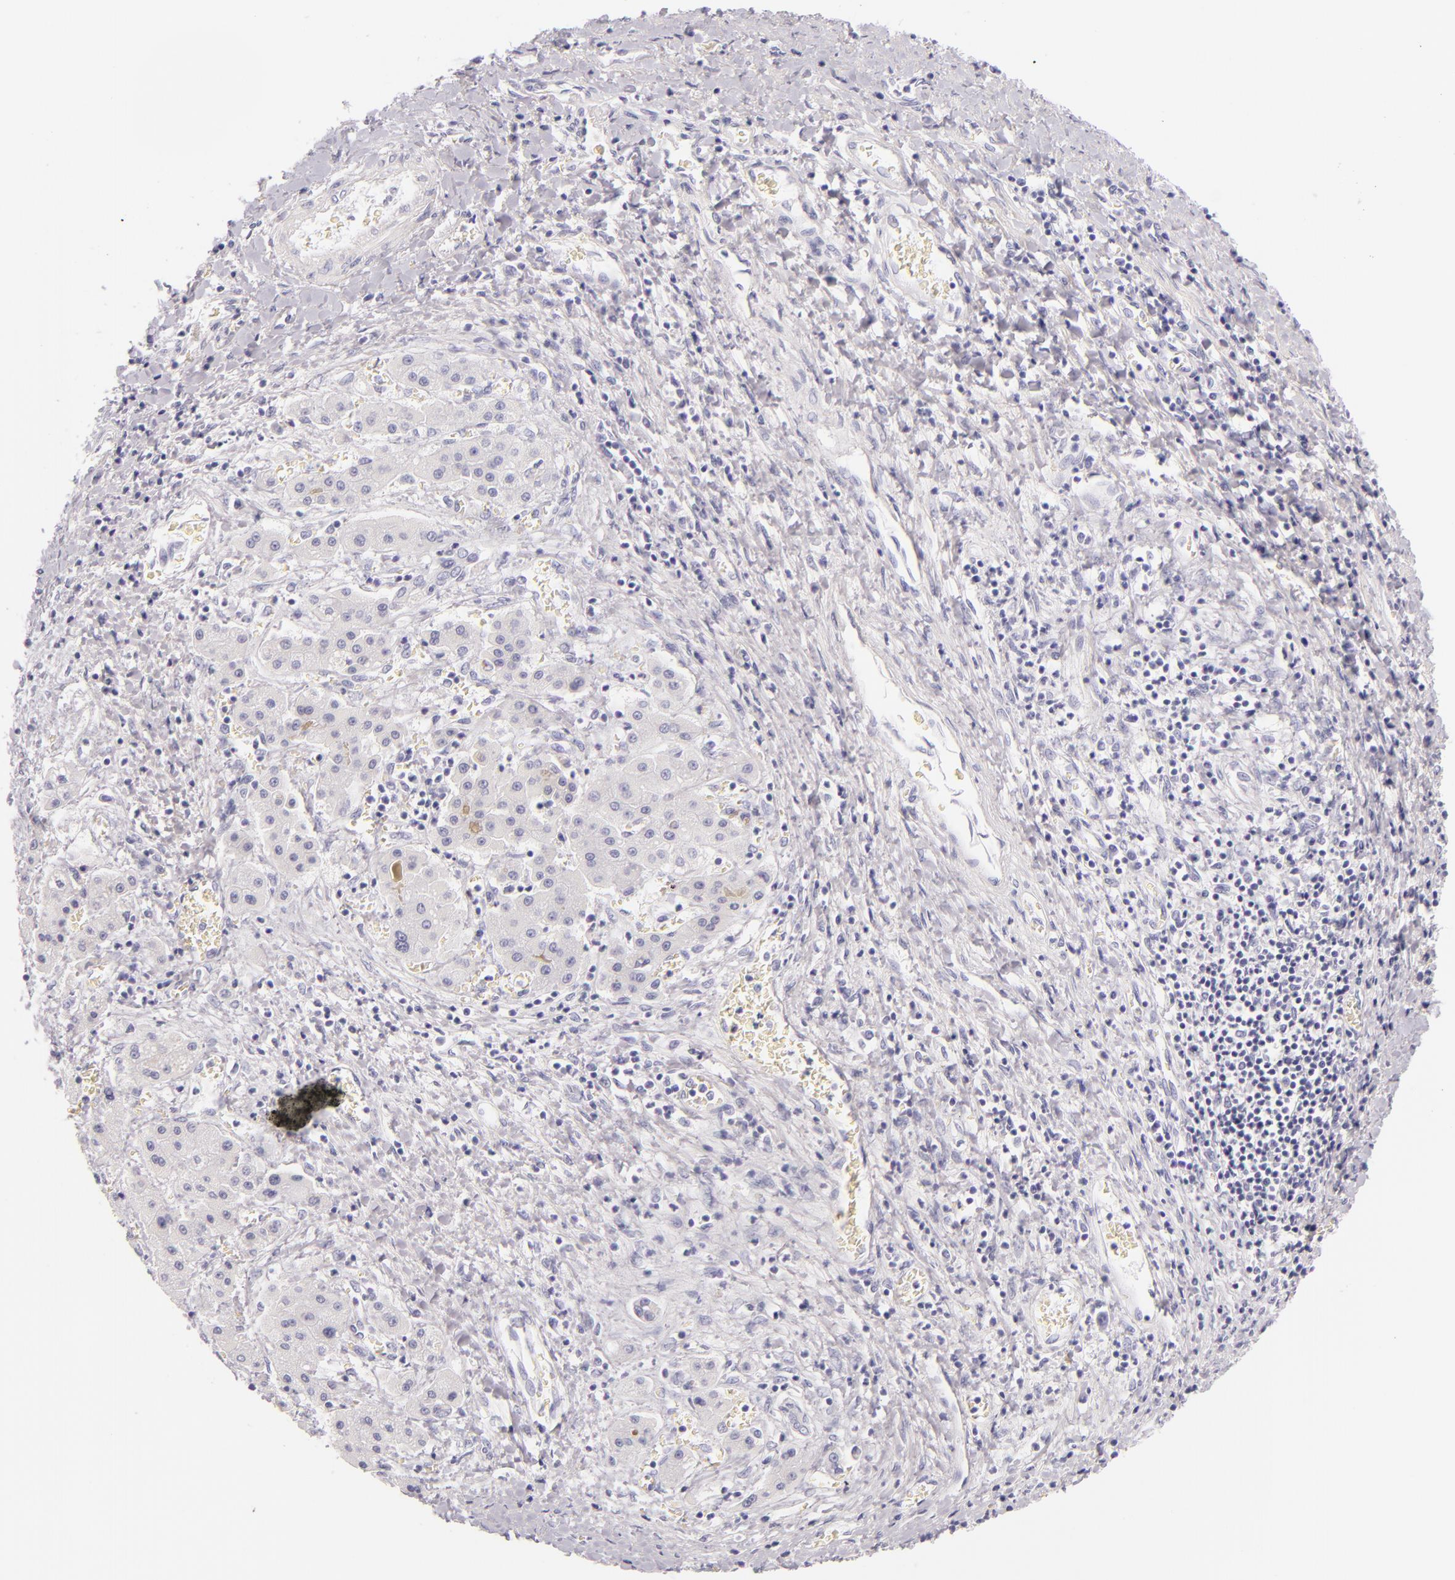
{"staining": {"intensity": "negative", "quantity": "none", "location": "none"}, "tissue": "liver cancer", "cell_type": "Tumor cells", "image_type": "cancer", "snomed": [{"axis": "morphology", "description": "Carcinoma, Hepatocellular, NOS"}, {"axis": "topography", "description": "Liver"}], "caption": "An image of liver cancer stained for a protein shows no brown staining in tumor cells.", "gene": "INA", "patient": {"sex": "male", "age": 24}}